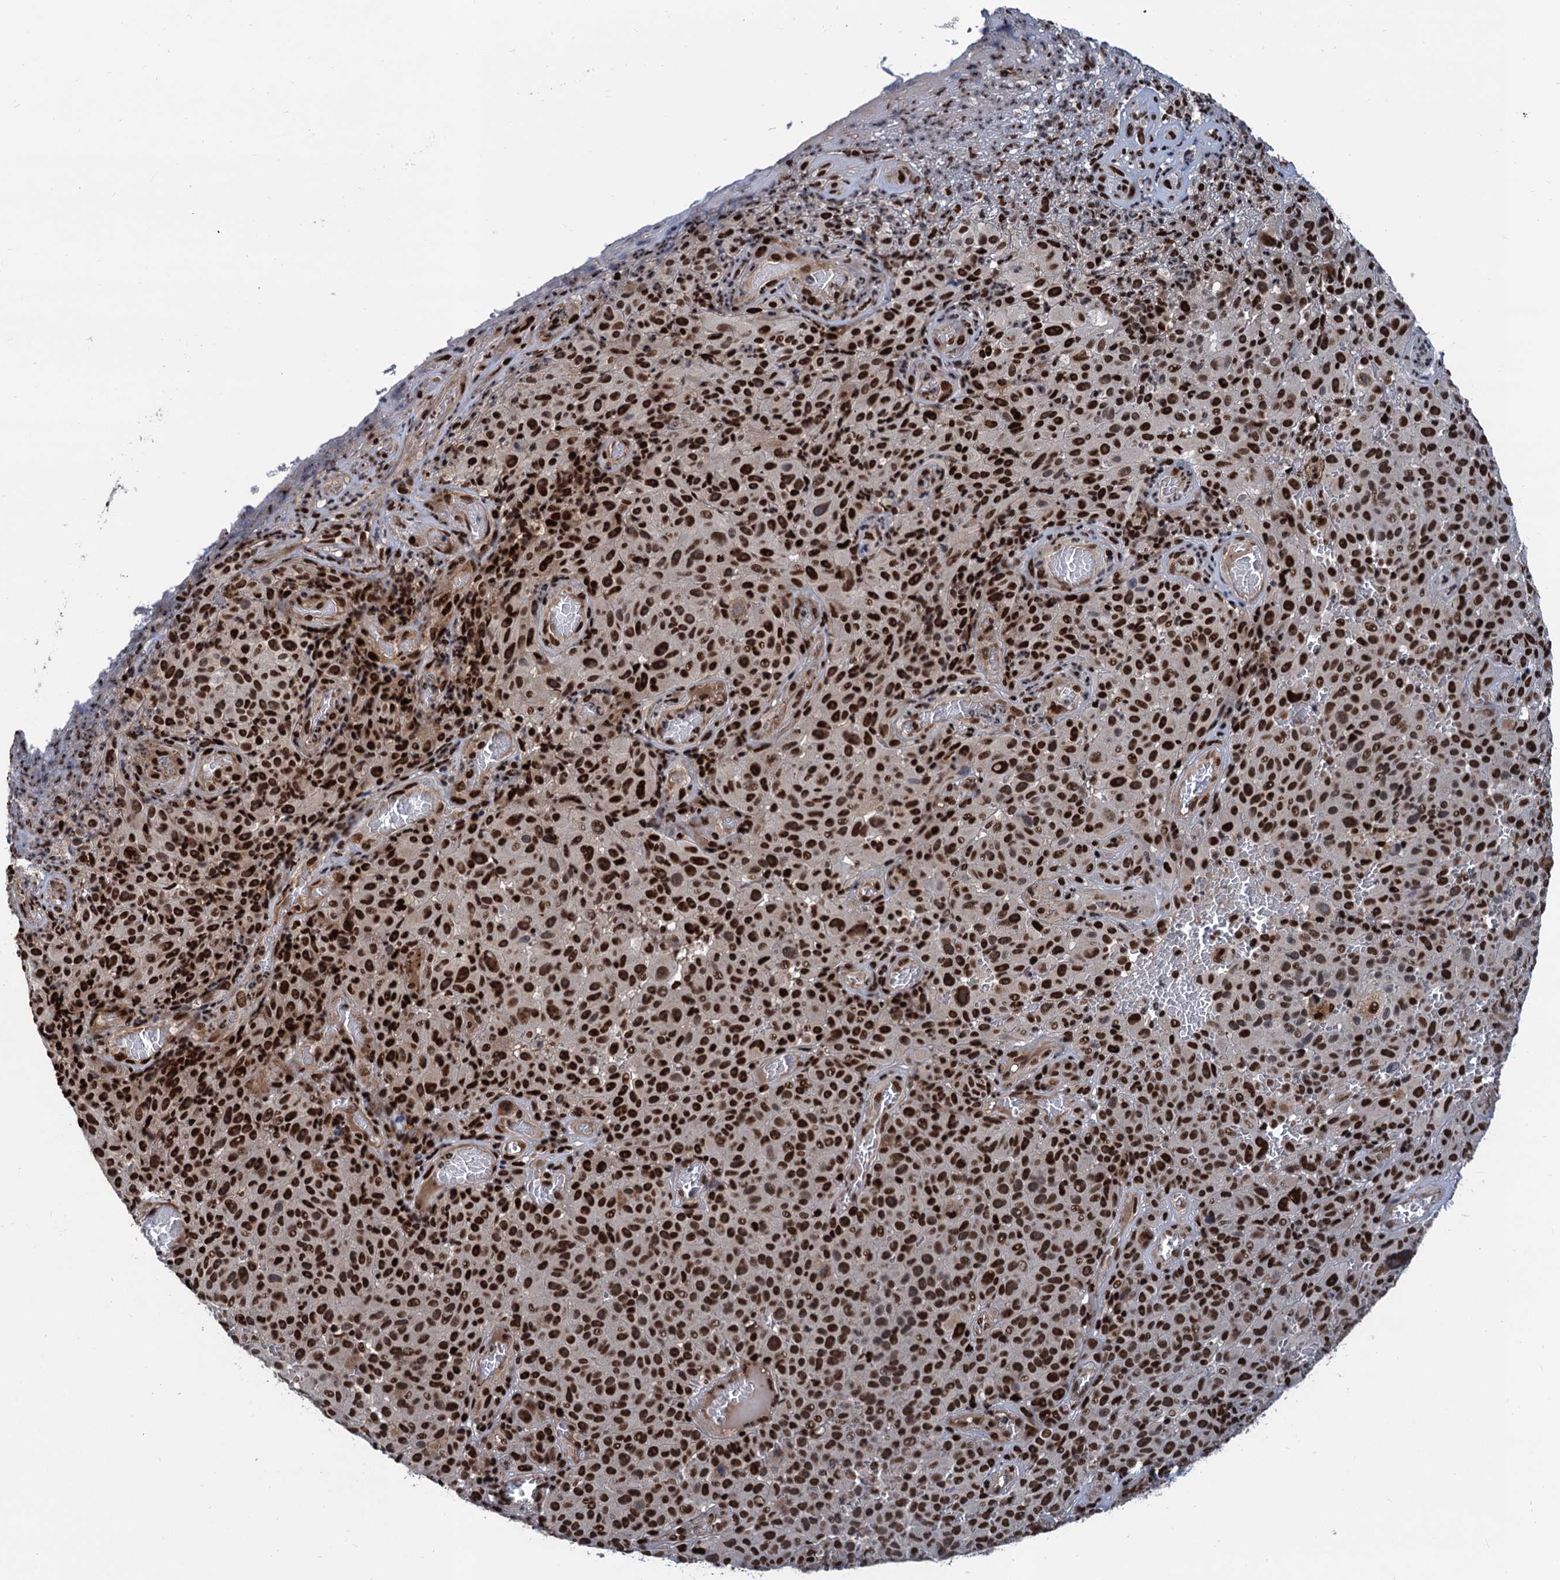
{"staining": {"intensity": "strong", "quantity": ">75%", "location": "nuclear"}, "tissue": "melanoma", "cell_type": "Tumor cells", "image_type": "cancer", "snomed": [{"axis": "morphology", "description": "Malignant melanoma, NOS"}, {"axis": "topography", "description": "Skin"}], "caption": "Protein analysis of malignant melanoma tissue demonstrates strong nuclear expression in about >75% of tumor cells. (DAB = brown stain, brightfield microscopy at high magnification).", "gene": "PPP4R1", "patient": {"sex": "female", "age": 82}}